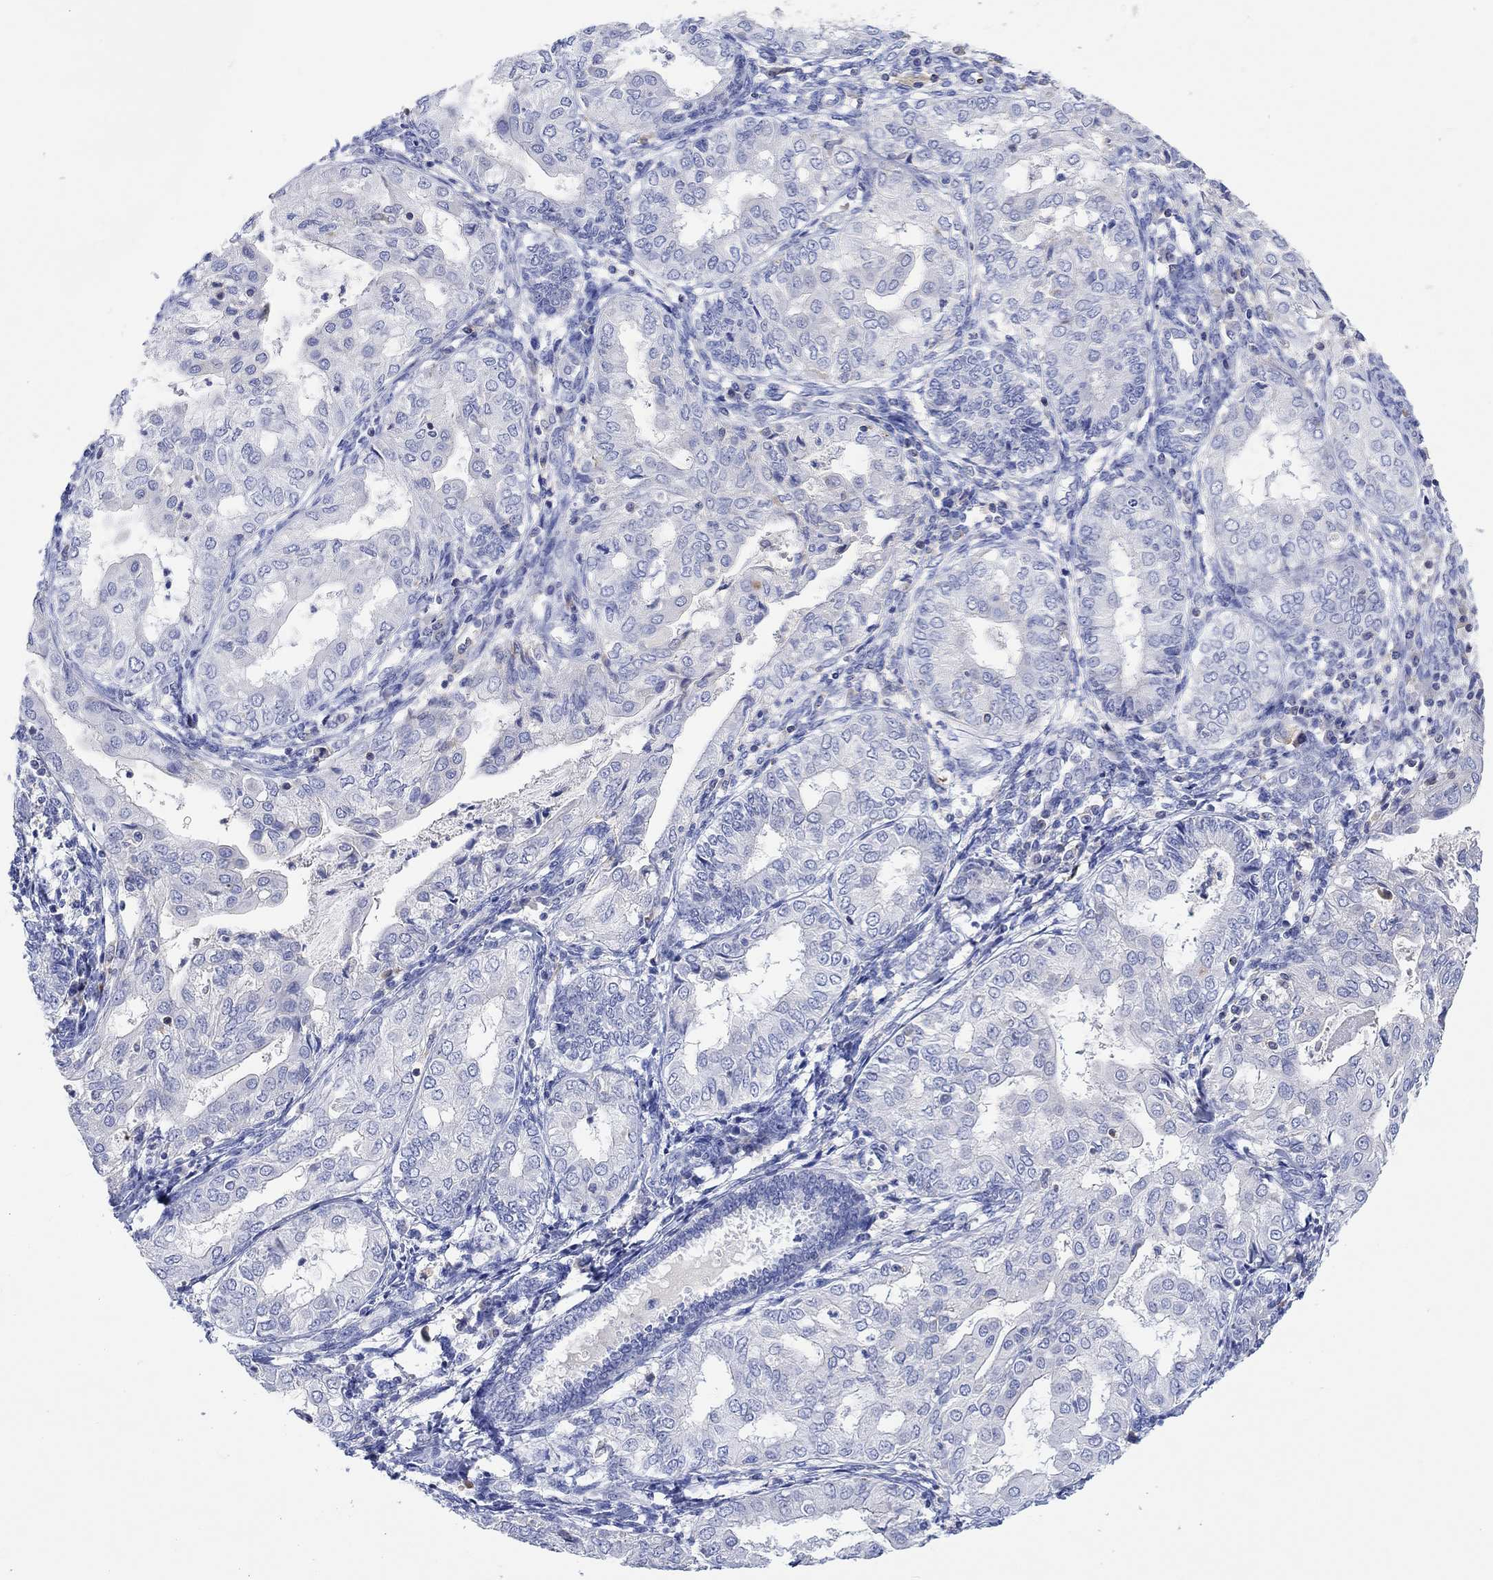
{"staining": {"intensity": "negative", "quantity": "none", "location": "none"}, "tissue": "endometrial cancer", "cell_type": "Tumor cells", "image_type": "cancer", "snomed": [{"axis": "morphology", "description": "Adenocarcinoma, NOS"}, {"axis": "topography", "description": "Endometrium"}], "caption": "The image shows no significant staining in tumor cells of endometrial adenocarcinoma.", "gene": "GCM1", "patient": {"sex": "female", "age": 68}}